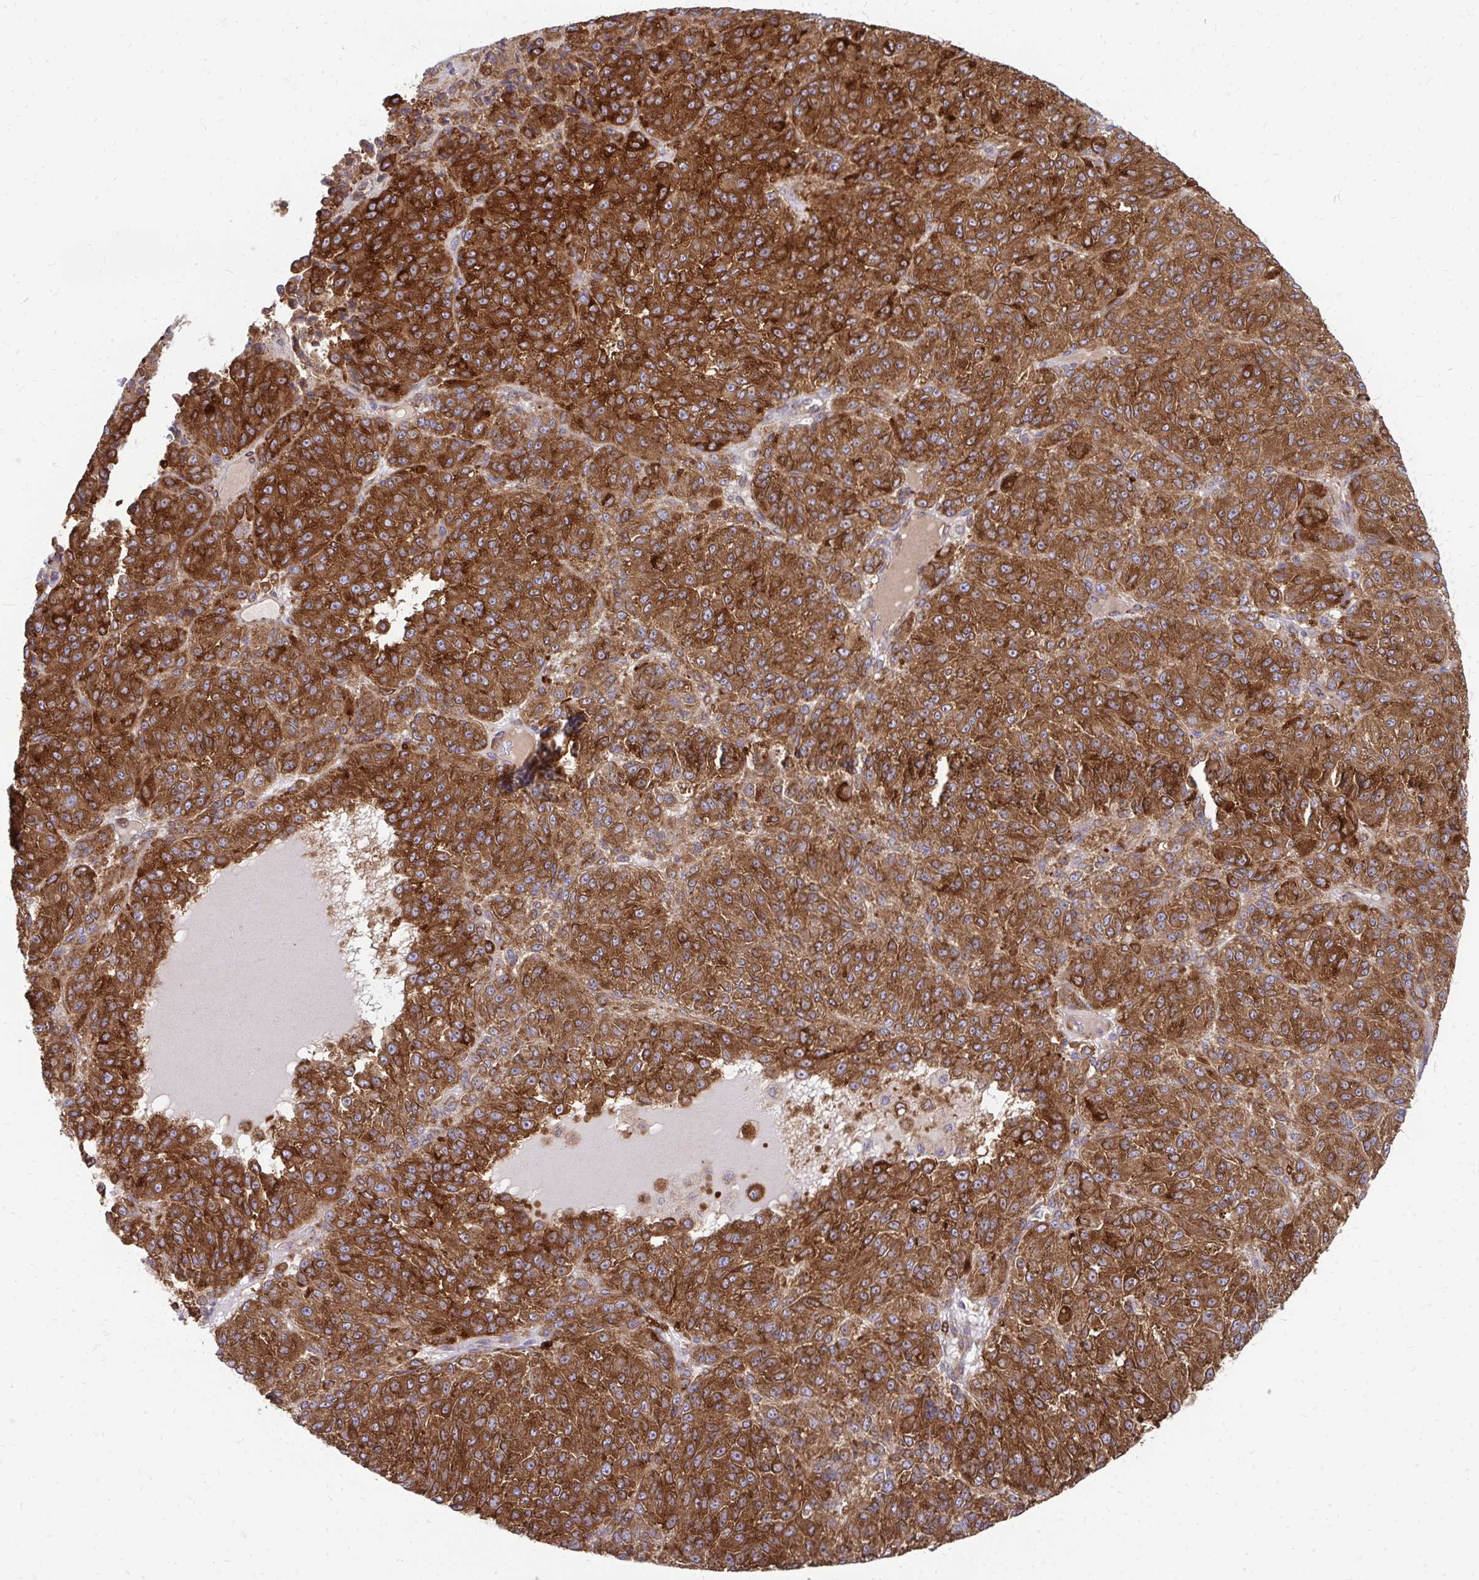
{"staining": {"intensity": "strong", "quantity": ">75%", "location": "cytoplasmic/membranous"}, "tissue": "melanoma", "cell_type": "Tumor cells", "image_type": "cancer", "snomed": [{"axis": "morphology", "description": "Malignant melanoma, Metastatic site"}, {"axis": "topography", "description": "Brain"}], "caption": "Melanoma stained with DAB (3,3'-diaminobenzidine) IHC shows high levels of strong cytoplasmic/membranous expression in approximately >75% of tumor cells.", "gene": "ASAP1", "patient": {"sex": "female", "age": 56}}